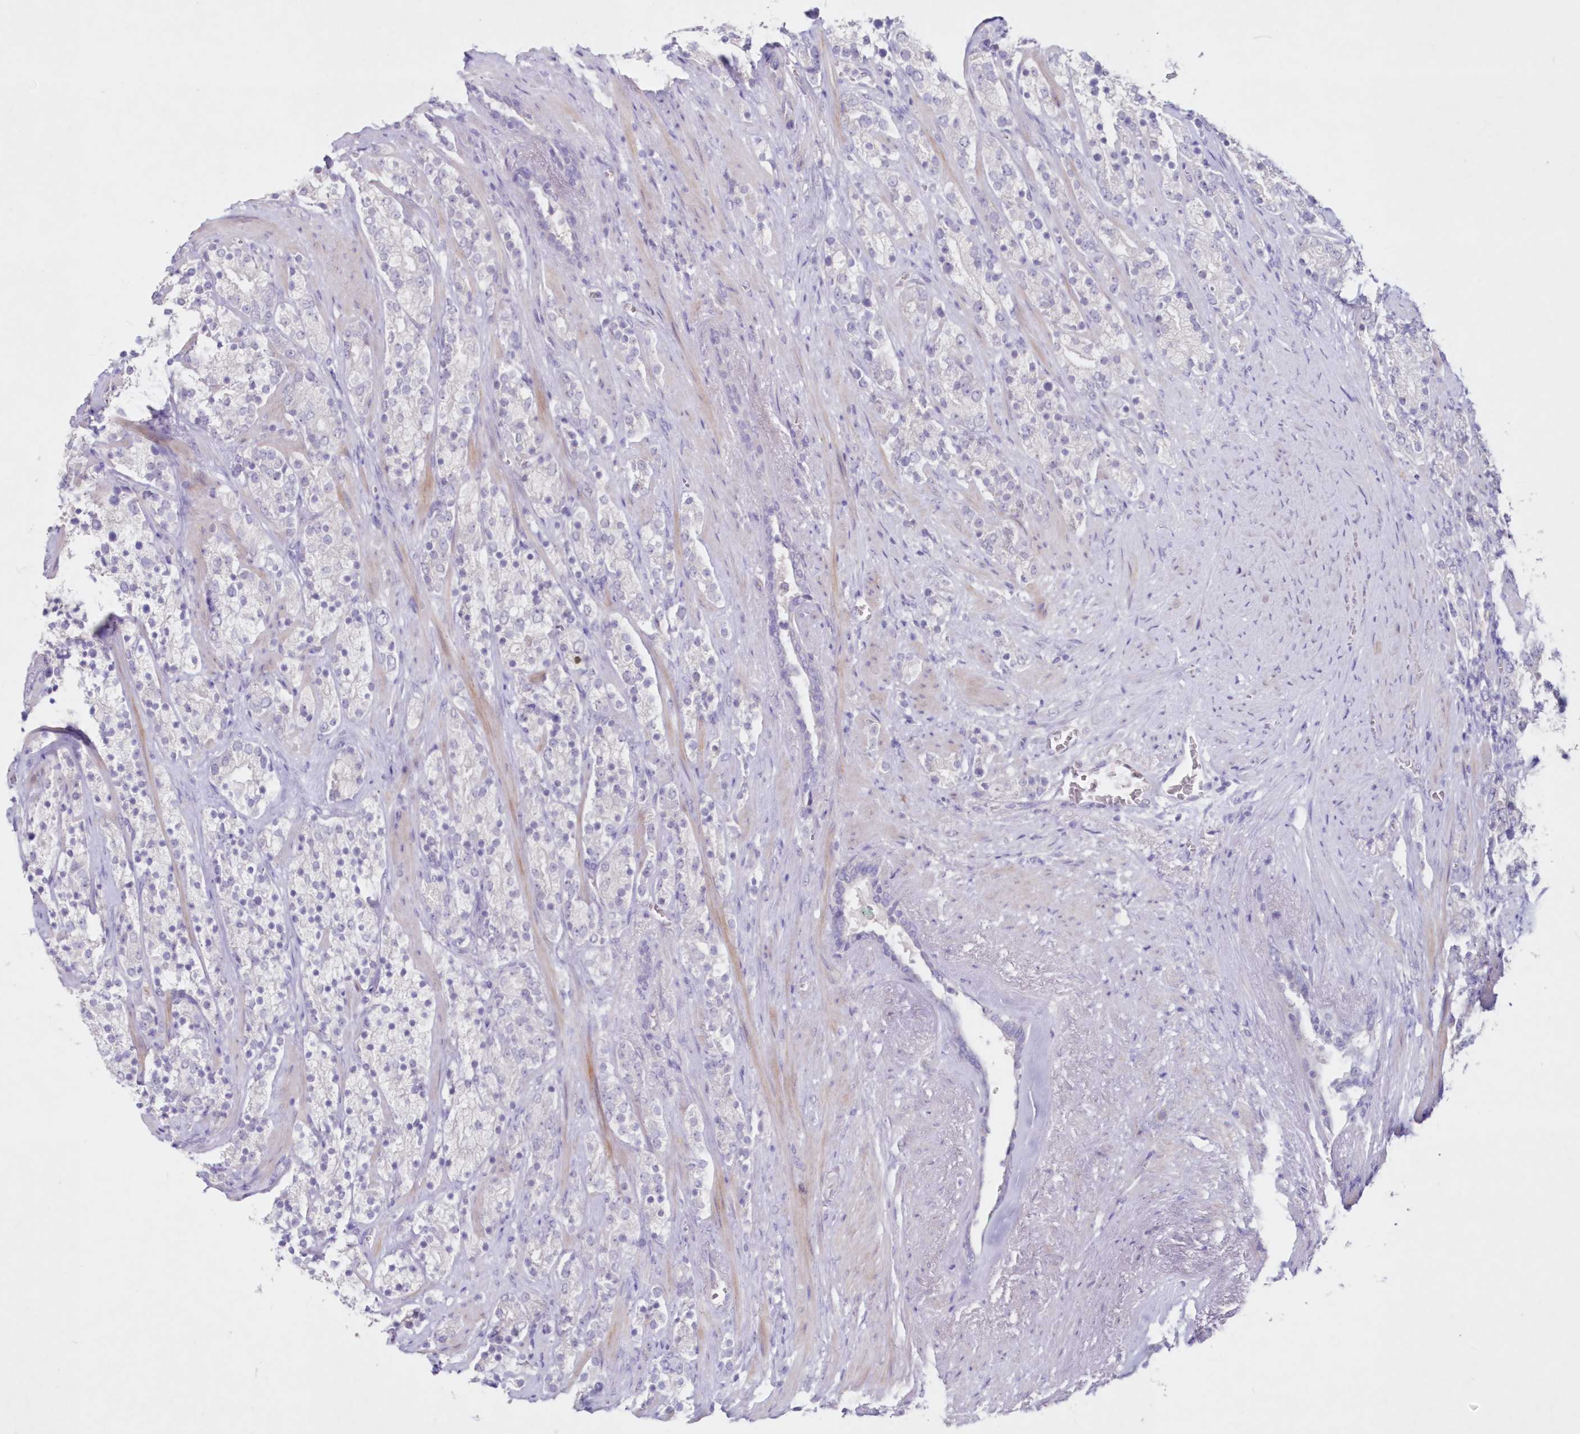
{"staining": {"intensity": "negative", "quantity": "none", "location": "none"}, "tissue": "prostate cancer", "cell_type": "Tumor cells", "image_type": "cancer", "snomed": [{"axis": "morphology", "description": "Adenocarcinoma, High grade"}, {"axis": "topography", "description": "Prostate"}], "caption": "The IHC micrograph has no significant expression in tumor cells of high-grade adenocarcinoma (prostate) tissue.", "gene": "GCKR", "patient": {"sex": "male", "age": 71}}